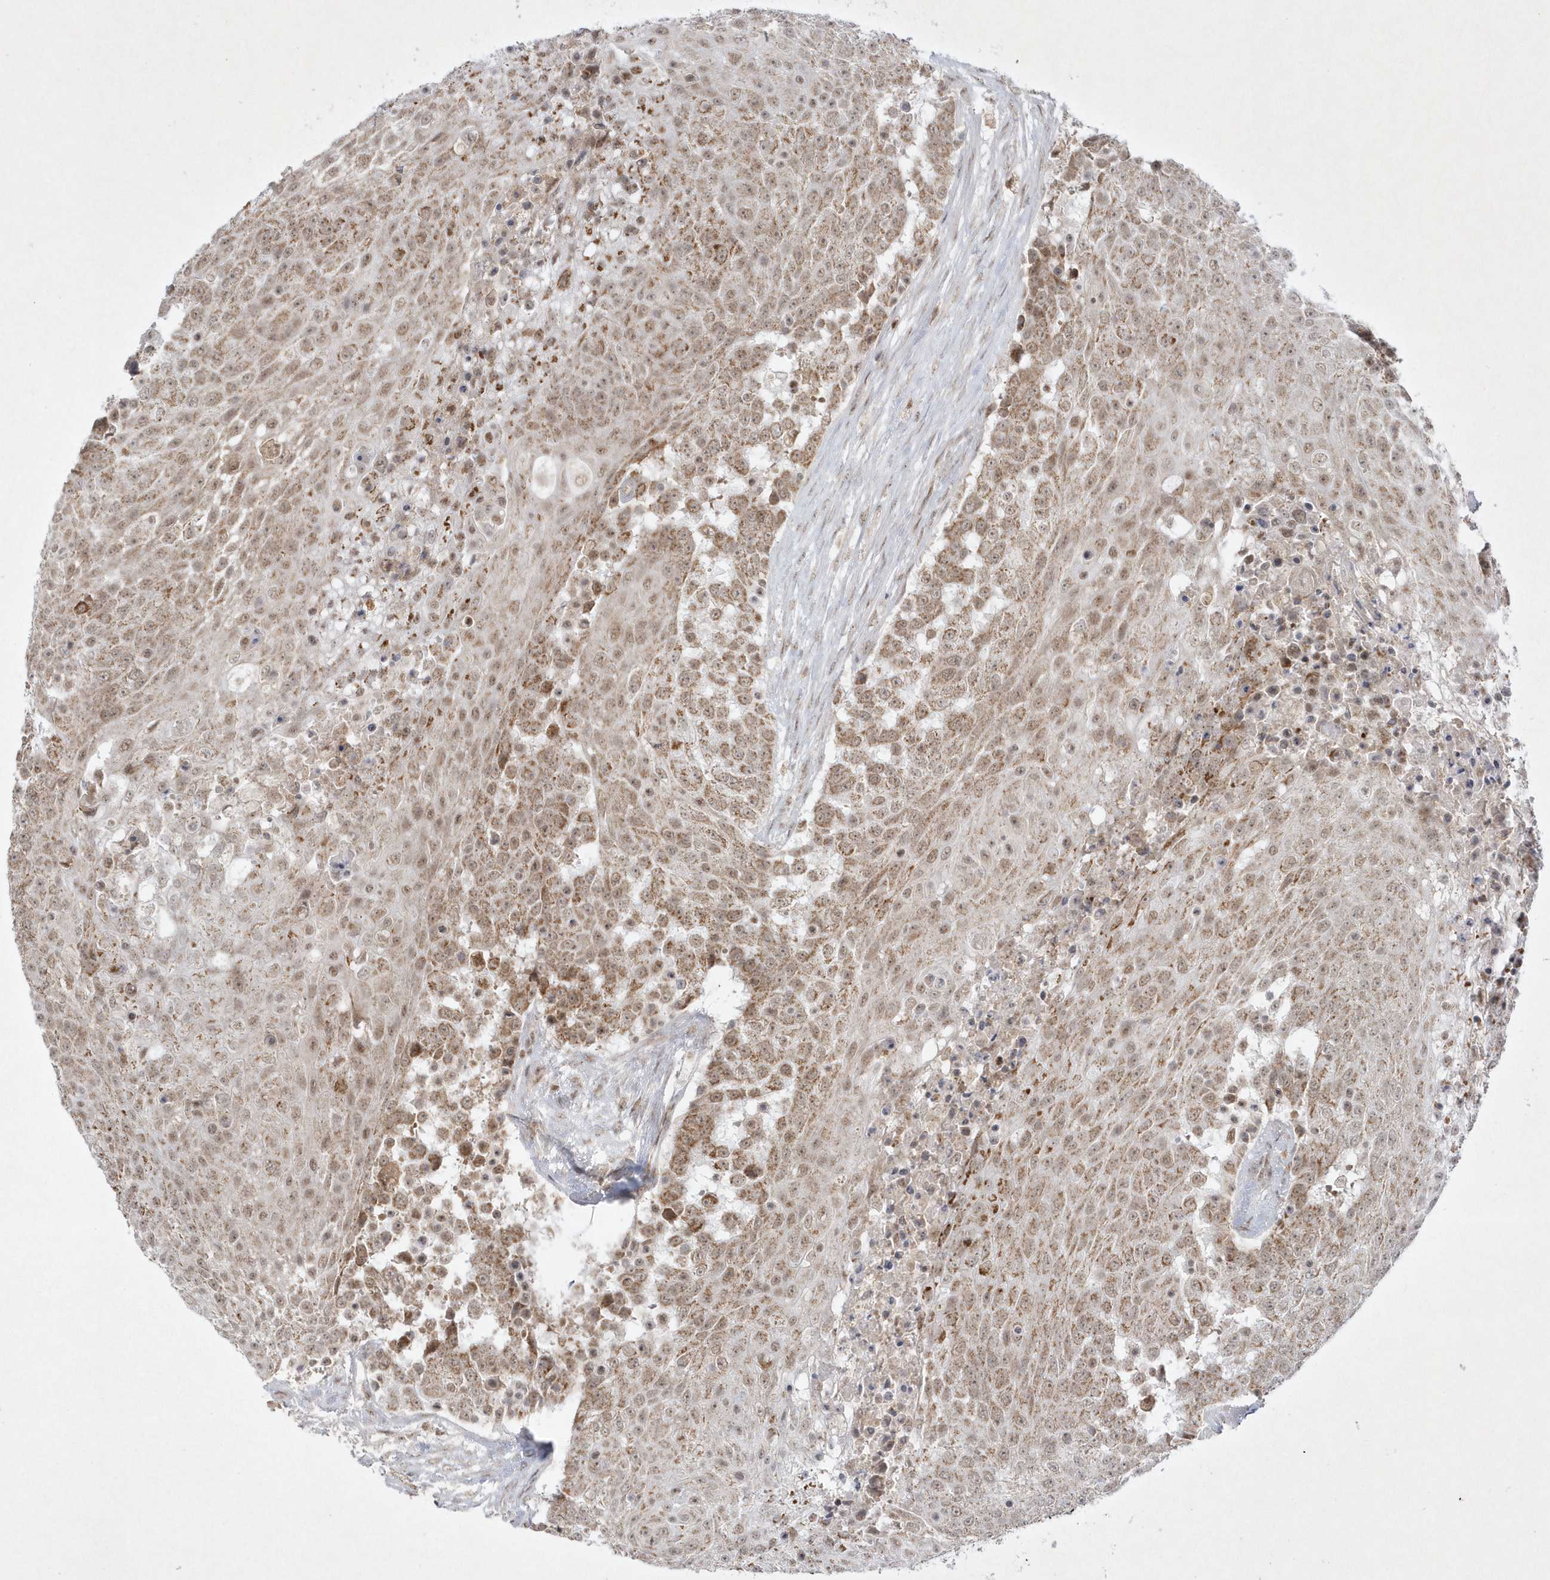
{"staining": {"intensity": "moderate", "quantity": ">75%", "location": "cytoplasmic/membranous,nuclear"}, "tissue": "urothelial cancer", "cell_type": "Tumor cells", "image_type": "cancer", "snomed": [{"axis": "morphology", "description": "Urothelial carcinoma, High grade"}, {"axis": "topography", "description": "Urinary bladder"}], "caption": "Urothelial carcinoma (high-grade) was stained to show a protein in brown. There is medium levels of moderate cytoplasmic/membranous and nuclear staining in approximately >75% of tumor cells. Immunohistochemistry stains the protein in brown and the nuclei are stained blue.", "gene": "CPSF3", "patient": {"sex": "female", "age": 63}}